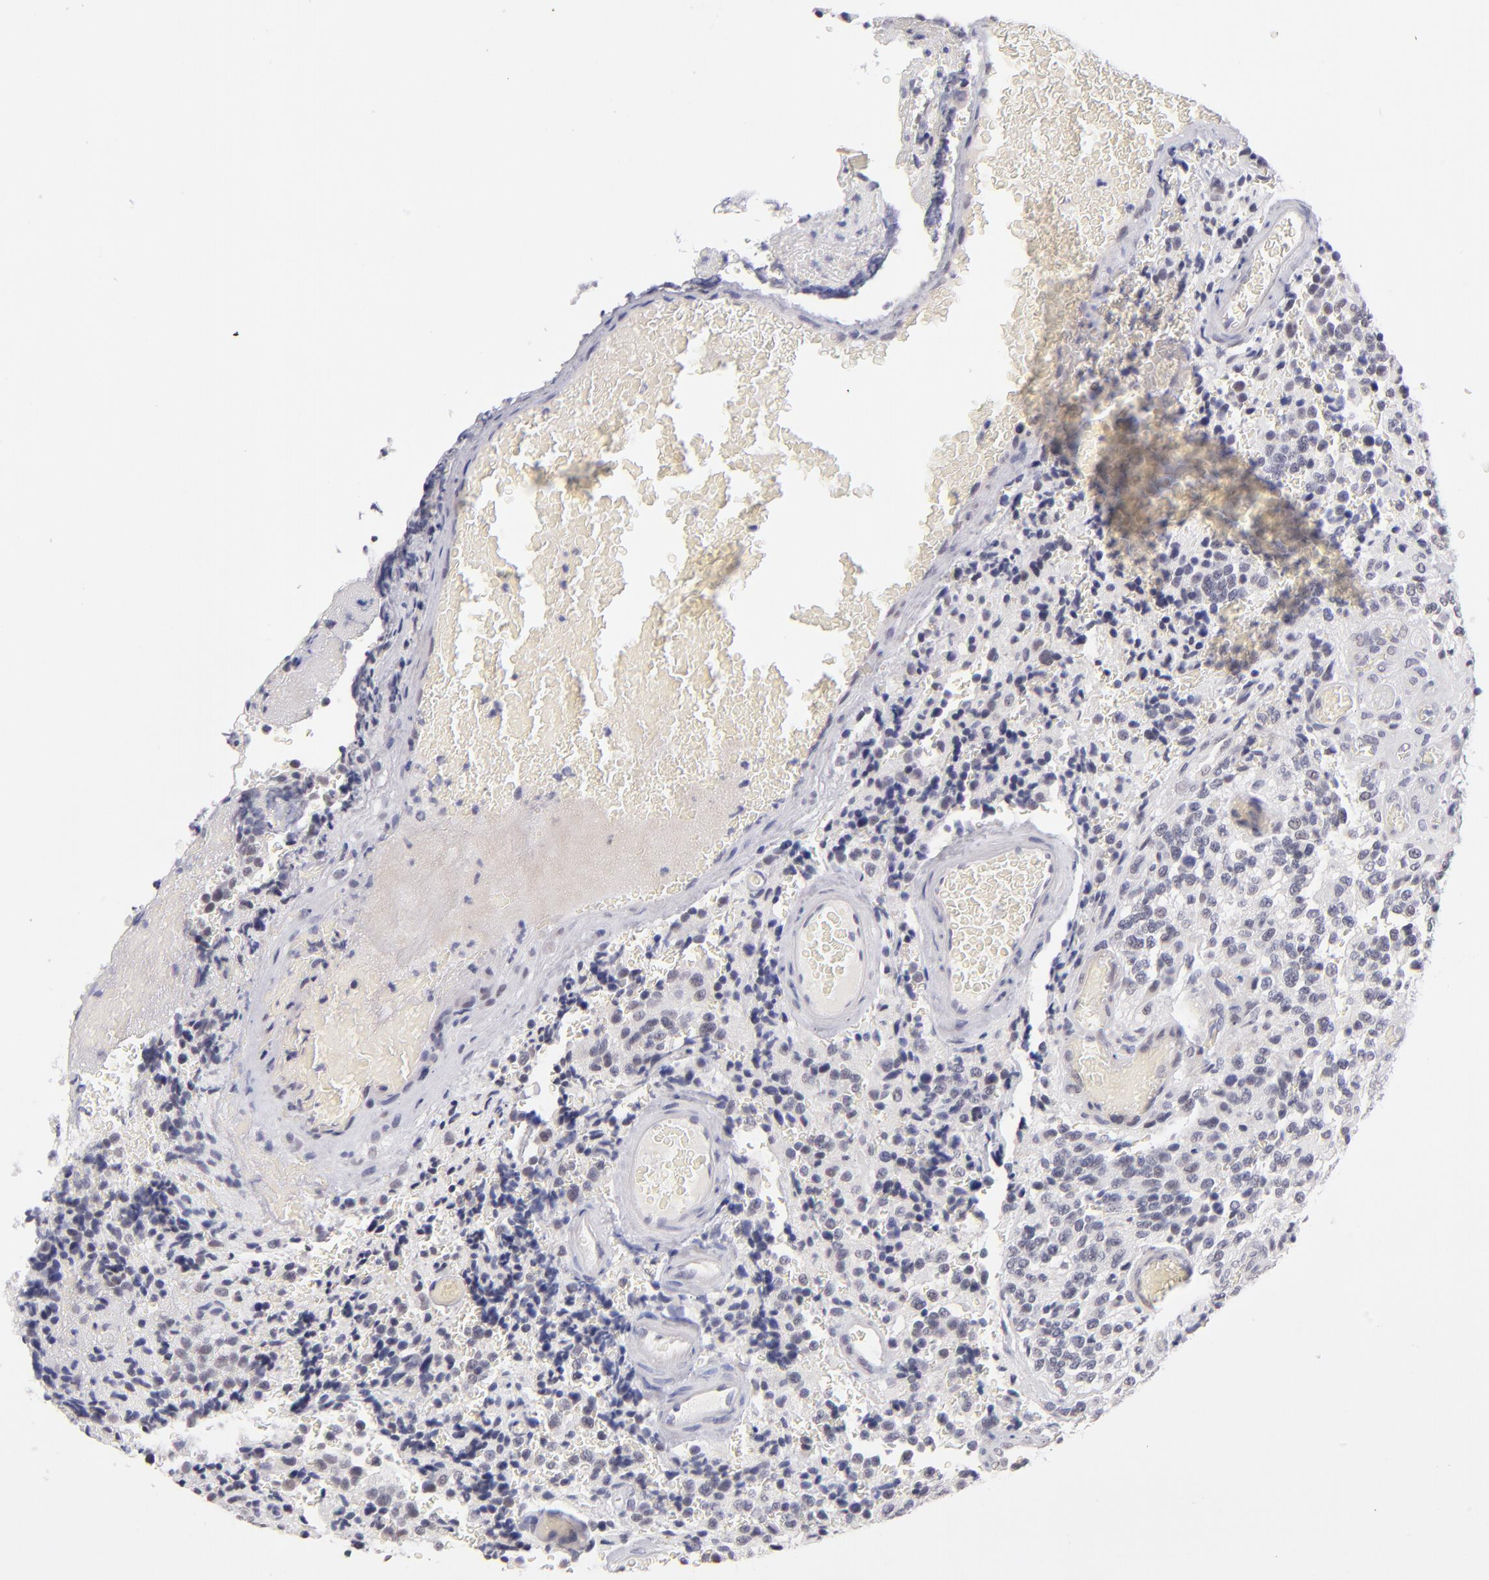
{"staining": {"intensity": "weak", "quantity": "<25%", "location": "nuclear"}, "tissue": "glioma", "cell_type": "Tumor cells", "image_type": "cancer", "snomed": [{"axis": "morphology", "description": "Glioma, malignant, High grade"}, {"axis": "topography", "description": "Brain"}], "caption": "High power microscopy photomicrograph of an immunohistochemistry (IHC) image of malignant high-grade glioma, revealing no significant staining in tumor cells.", "gene": "TEX11", "patient": {"sex": "male", "age": 36}}